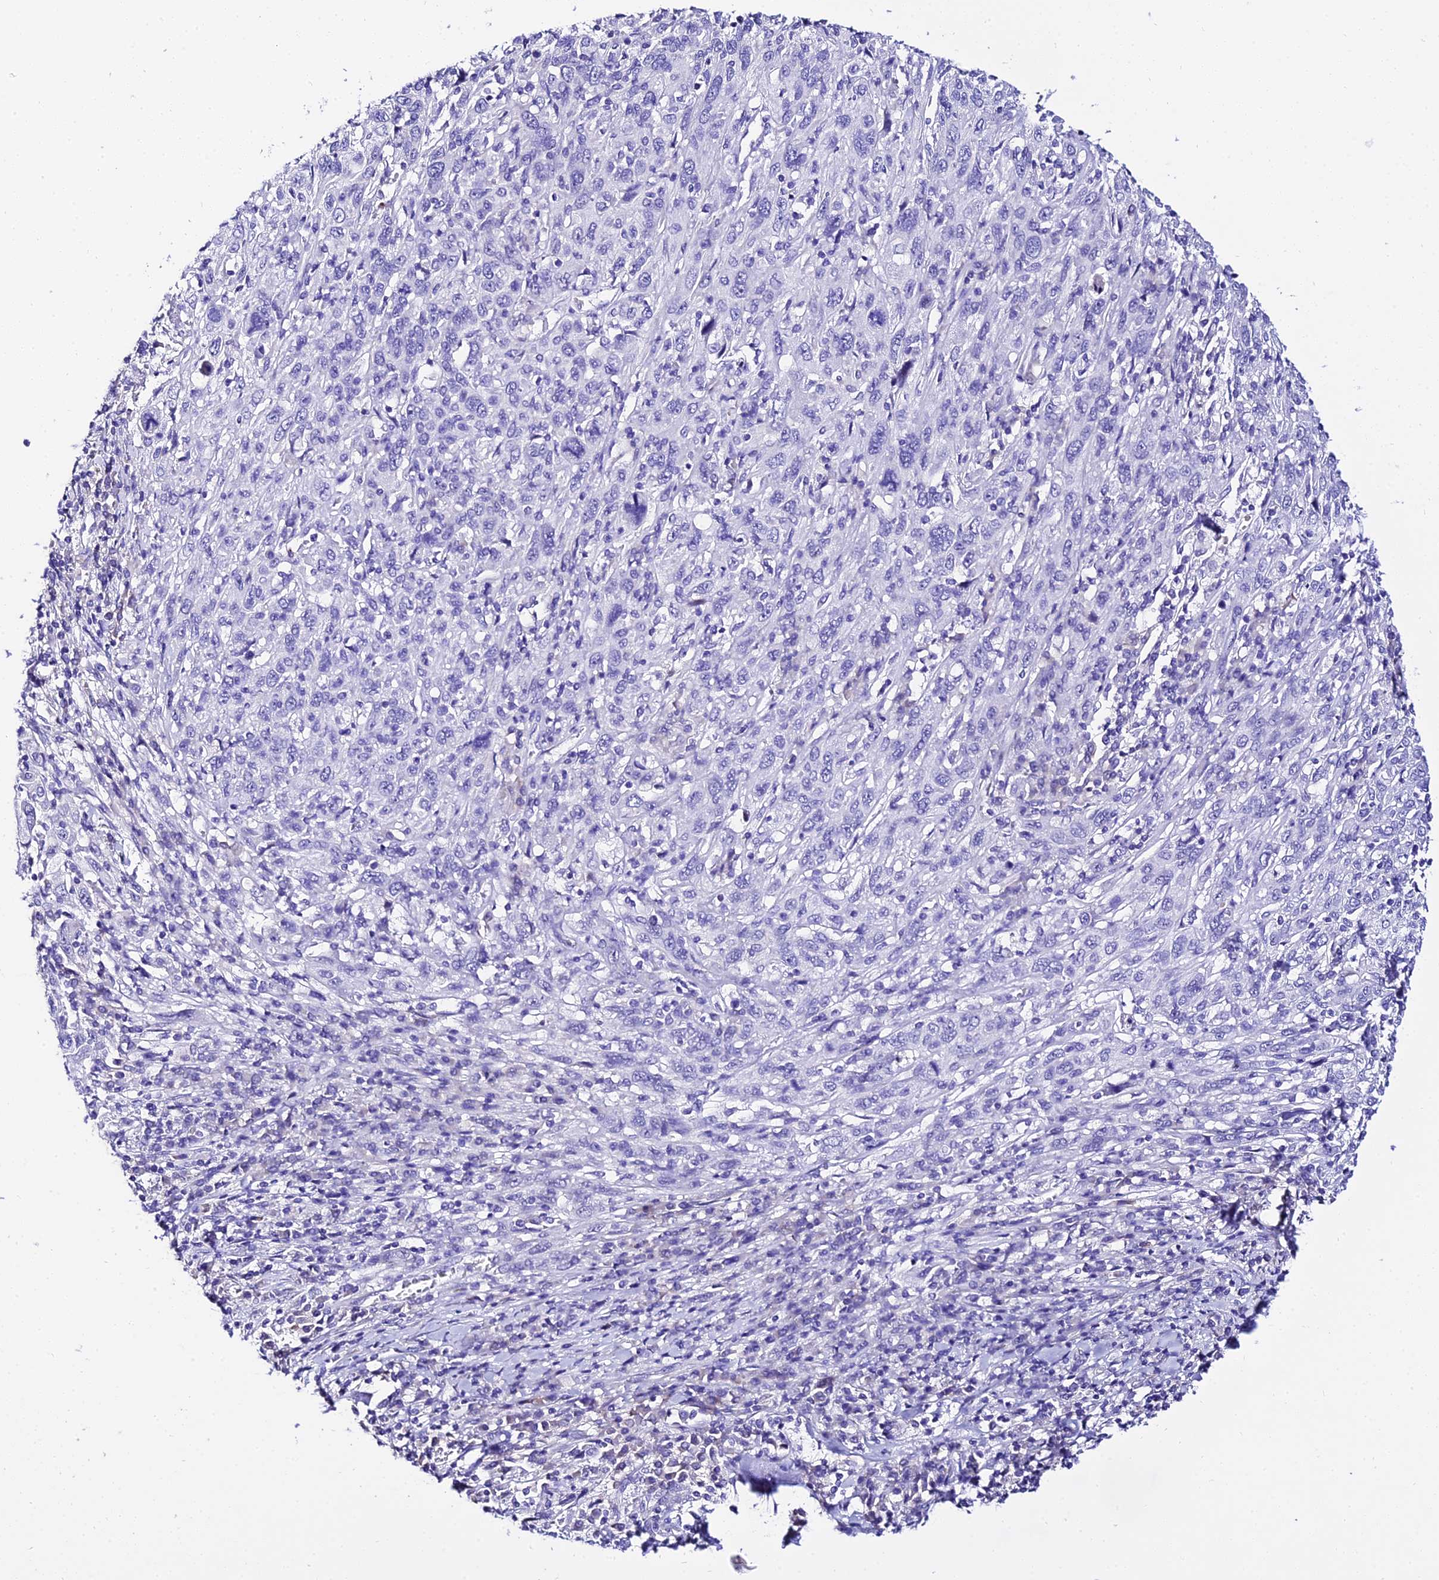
{"staining": {"intensity": "negative", "quantity": "none", "location": "none"}, "tissue": "cervical cancer", "cell_type": "Tumor cells", "image_type": "cancer", "snomed": [{"axis": "morphology", "description": "Squamous cell carcinoma, NOS"}, {"axis": "topography", "description": "Cervix"}], "caption": "The IHC image has no significant positivity in tumor cells of squamous cell carcinoma (cervical) tissue.", "gene": "DEFB106A", "patient": {"sex": "female", "age": 46}}